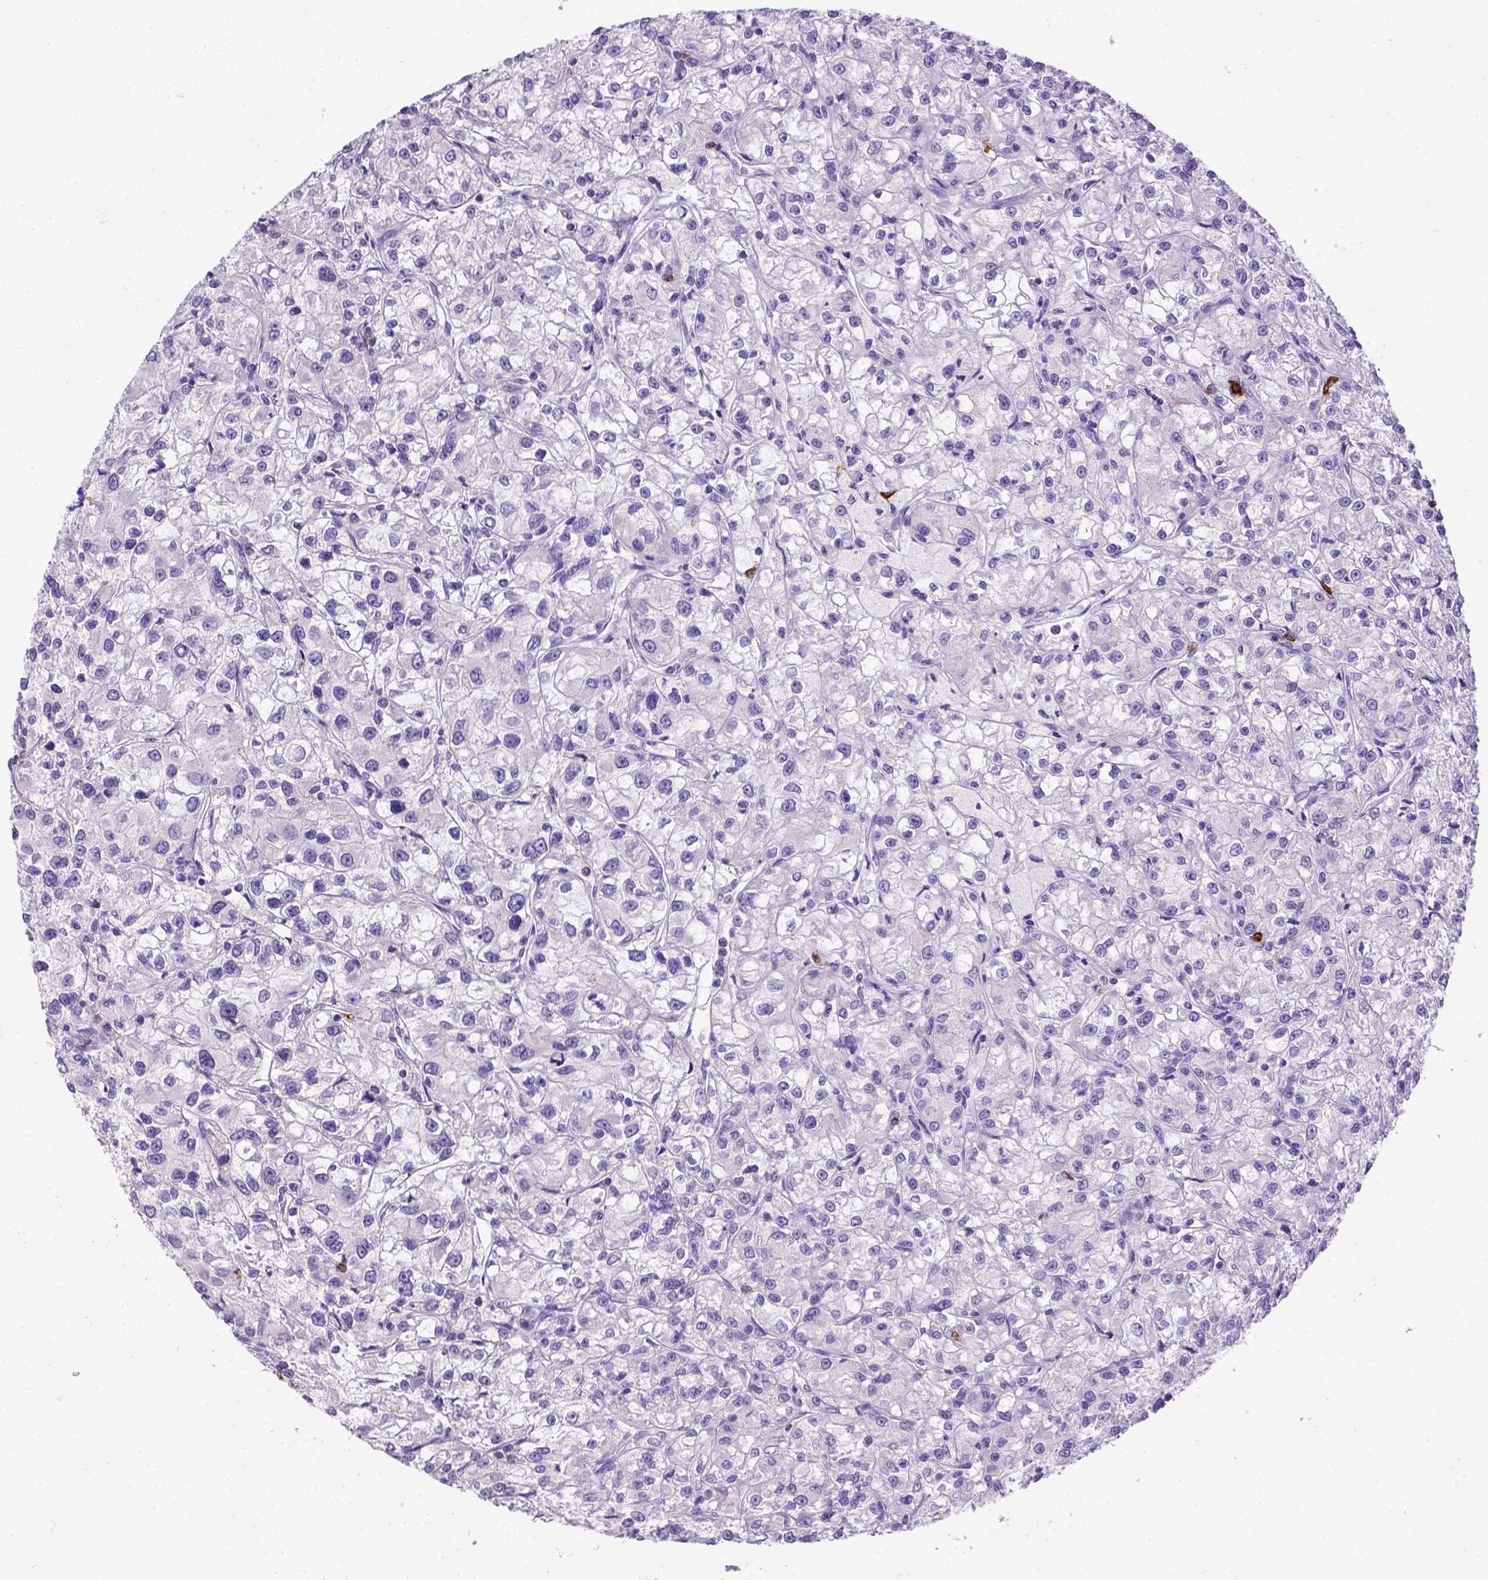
{"staining": {"intensity": "negative", "quantity": "none", "location": "none"}, "tissue": "renal cancer", "cell_type": "Tumor cells", "image_type": "cancer", "snomed": [{"axis": "morphology", "description": "Adenocarcinoma, NOS"}, {"axis": "topography", "description": "Kidney"}], "caption": "An immunohistochemistry (IHC) micrograph of renal cancer (adenocarcinoma) is shown. There is no staining in tumor cells of renal cancer (adenocarcinoma).", "gene": "B3GAT1", "patient": {"sex": "female", "age": 59}}